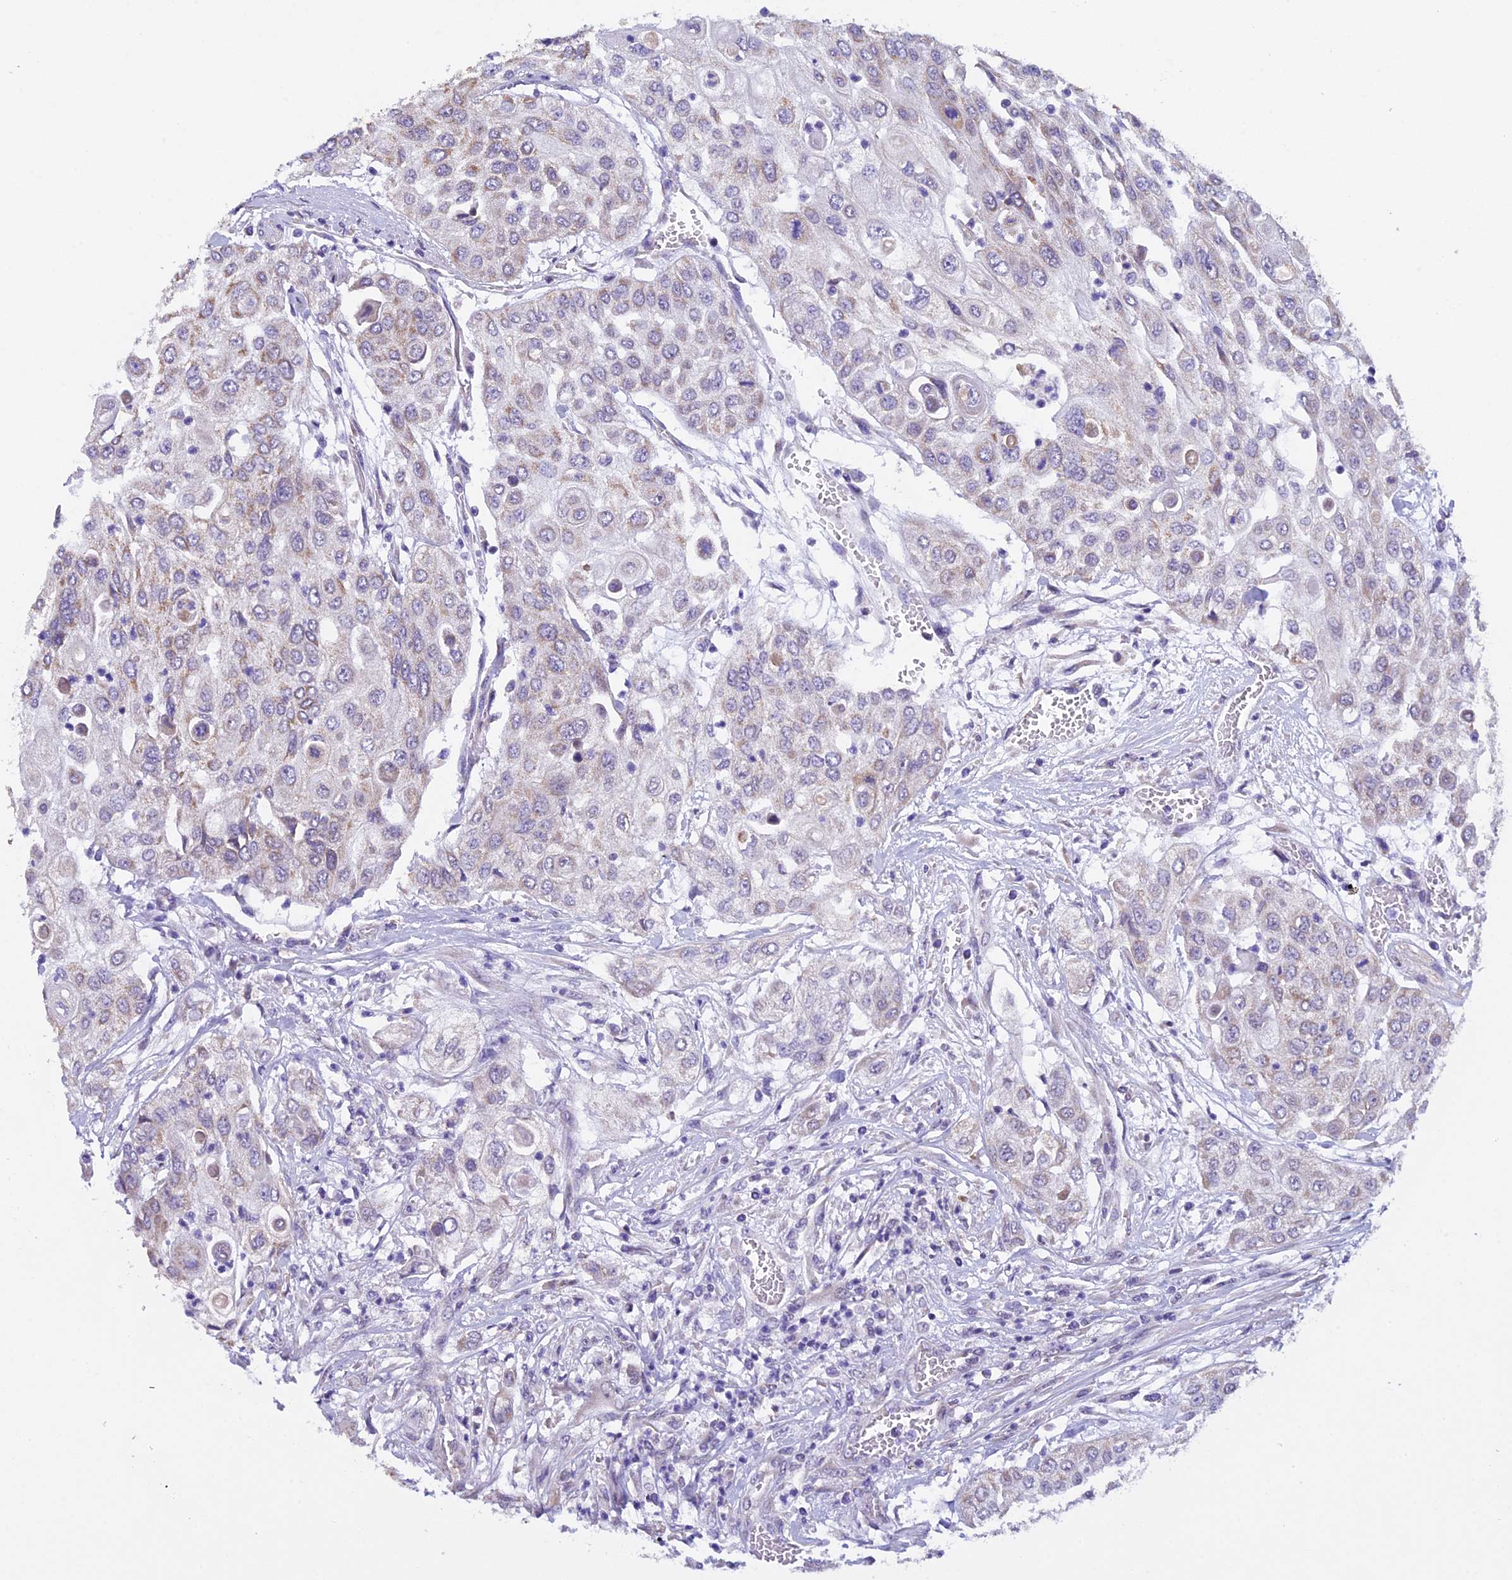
{"staining": {"intensity": "weak", "quantity": "25%-75%", "location": "cytoplasmic/membranous"}, "tissue": "urothelial cancer", "cell_type": "Tumor cells", "image_type": "cancer", "snomed": [{"axis": "morphology", "description": "Urothelial carcinoma, High grade"}, {"axis": "topography", "description": "Urinary bladder"}], "caption": "Tumor cells display low levels of weak cytoplasmic/membranous expression in about 25%-75% of cells in high-grade urothelial carcinoma.", "gene": "ZNF317", "patient": {"sex": "female", "age": 79}}